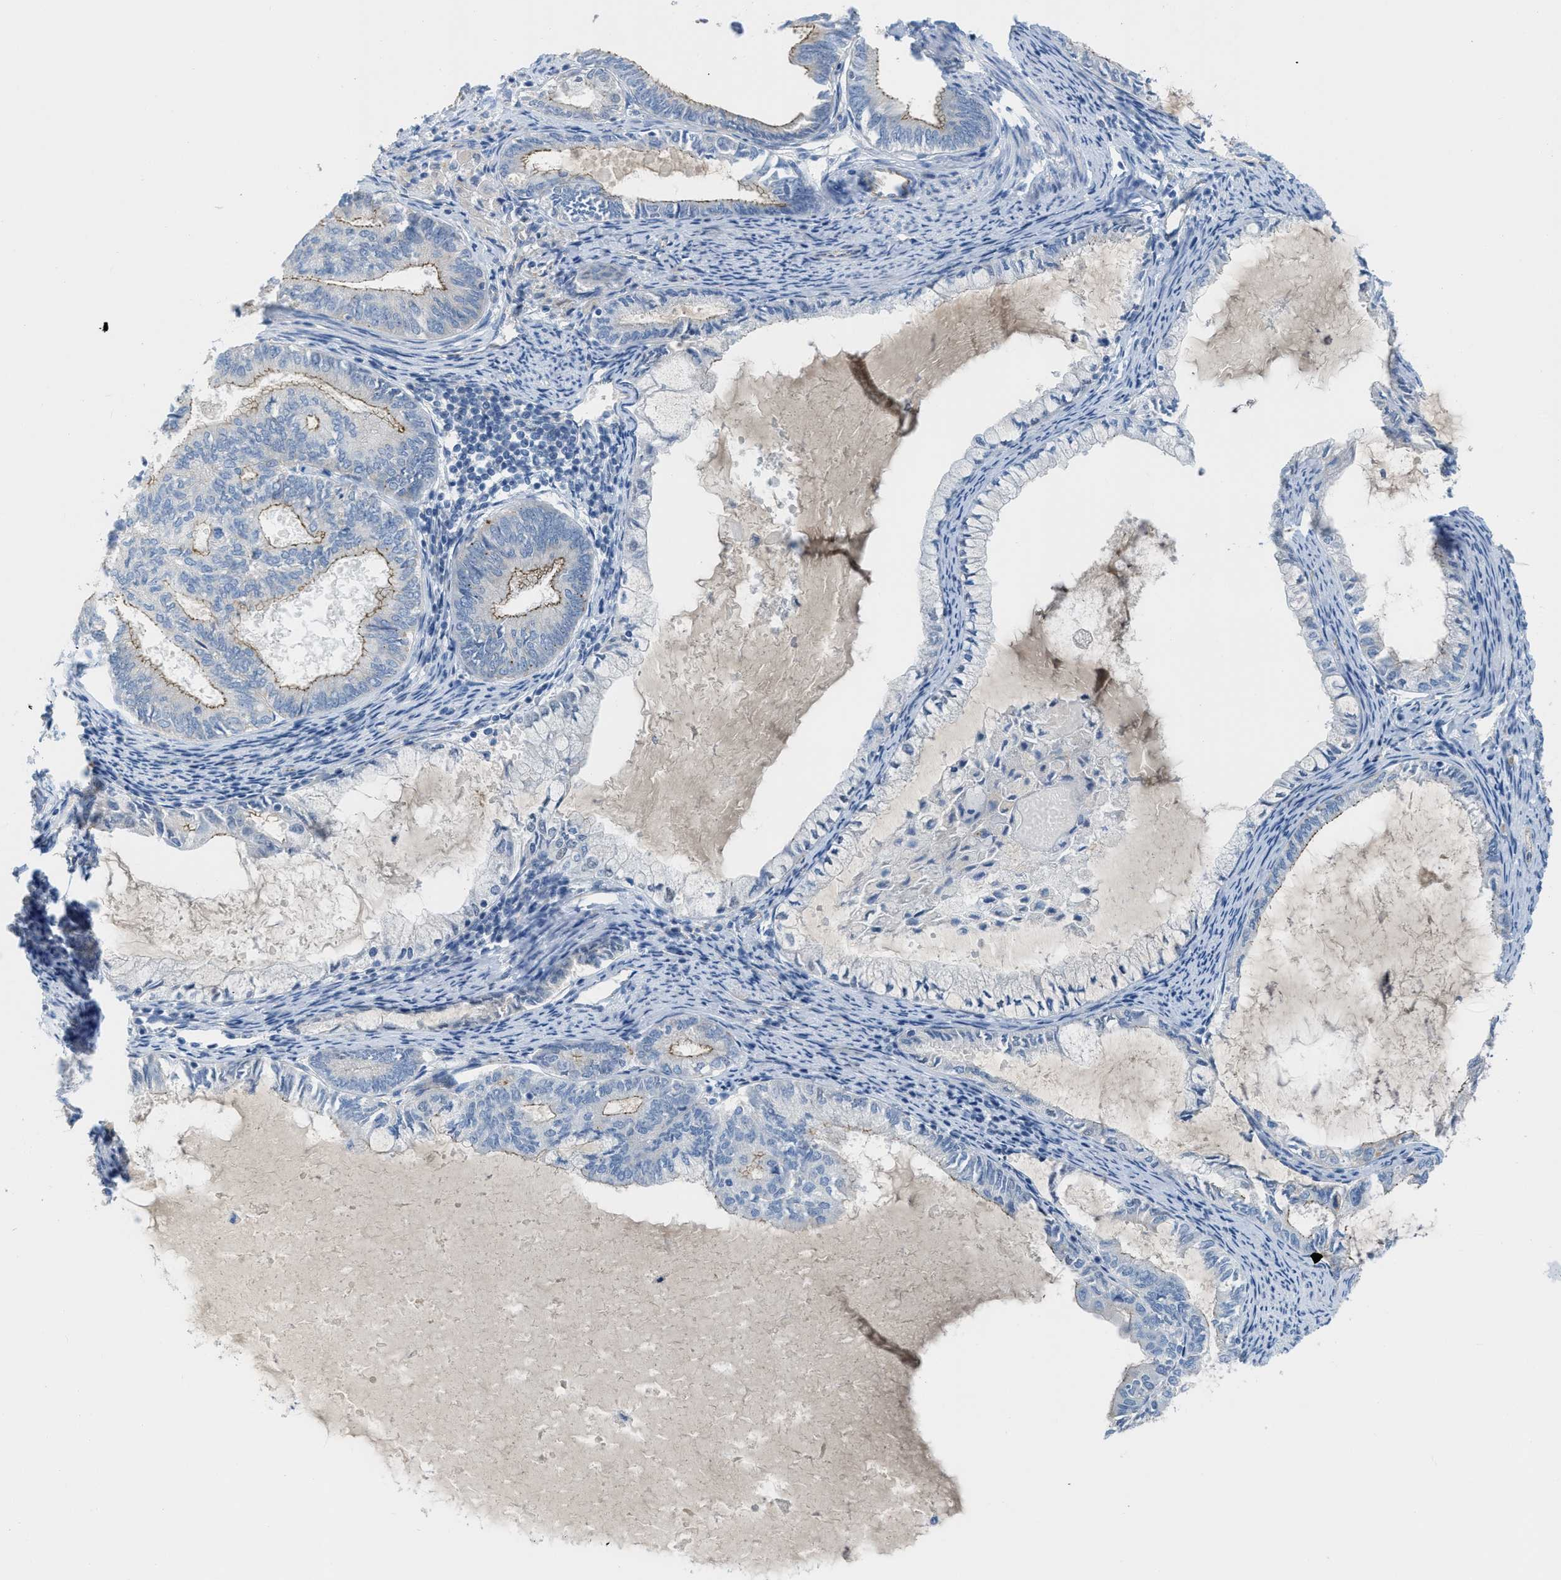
{"staining": {"intensity": "weak", "quantity": "25%-75%", "location": "cytoplasmic/membranous"}, "tissue": "endometrial cancer", "cell_type": "Tumor cells", "image_type": "cancer", "snomed": [{"axis": "morphology", "description": "Adenocarcinoma, NOS"}, {"axis": "topography", "description": "Endometrium"}], "caption": "A micrograph showing weak cytoplasmic/membranous positivity in approximately 25%-75% of tumor cells in endometrial cancer, as visualized by brown immunohistochemical staining.", "gene": "CRB3", "patient": {"sex": "female", "age": 86}}